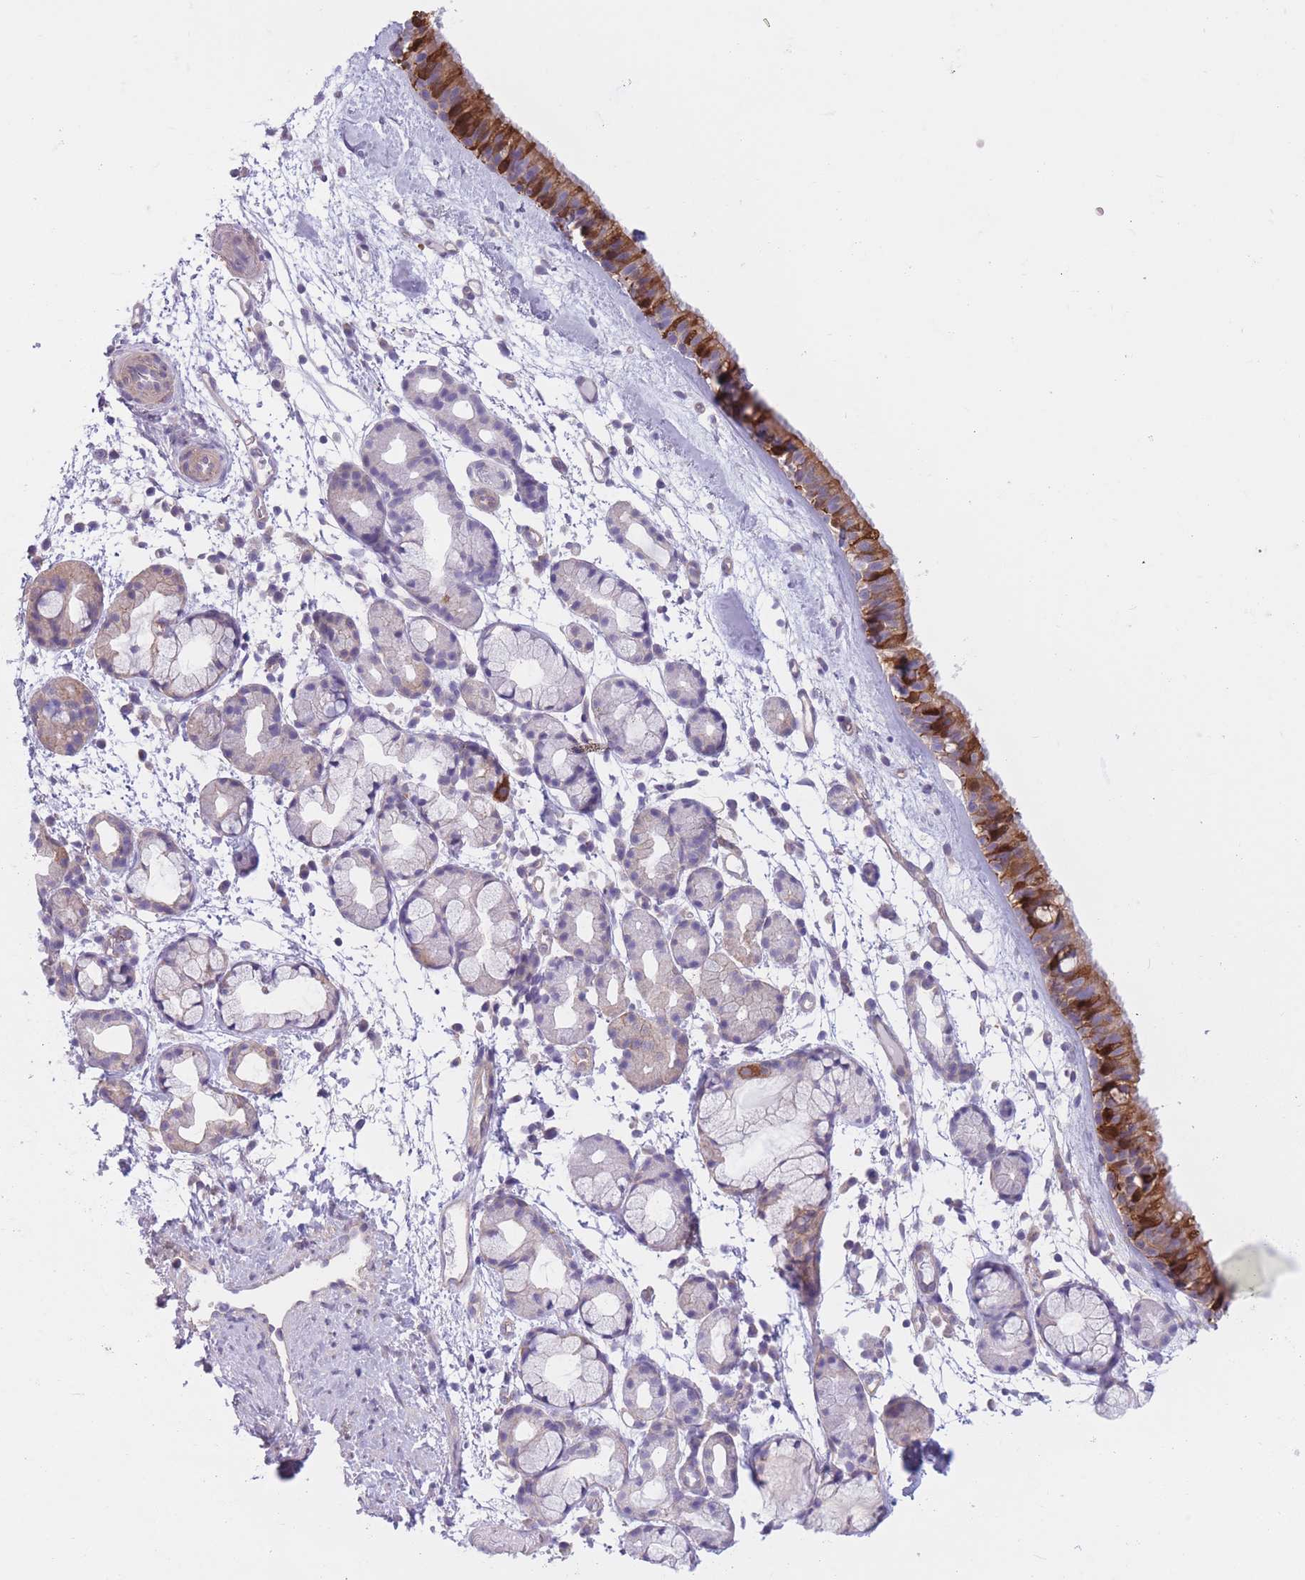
{"staining": {"intensity": "strong", "quantity": ">75%", "location": "cytoplasmic/membranous,nuclear"}, "tissue": "nasopharynx", "cell_type": "Respiratory epithelial cells", "image_type": "normal", "snomed": [{"axis": "morphology", "description": "Normal tissue, NOS"}, {"axis": "topography", "description": "Nasopharynx"}], "caption": "The image exhibits a brown stain indicating the presence of a protein in the cytoplasmic/membranous,nuclear of respiratory epithelial cells in nasopharynx.", "gene": "SERPINB3", "patient": {"sex": "female", "age": 81}}